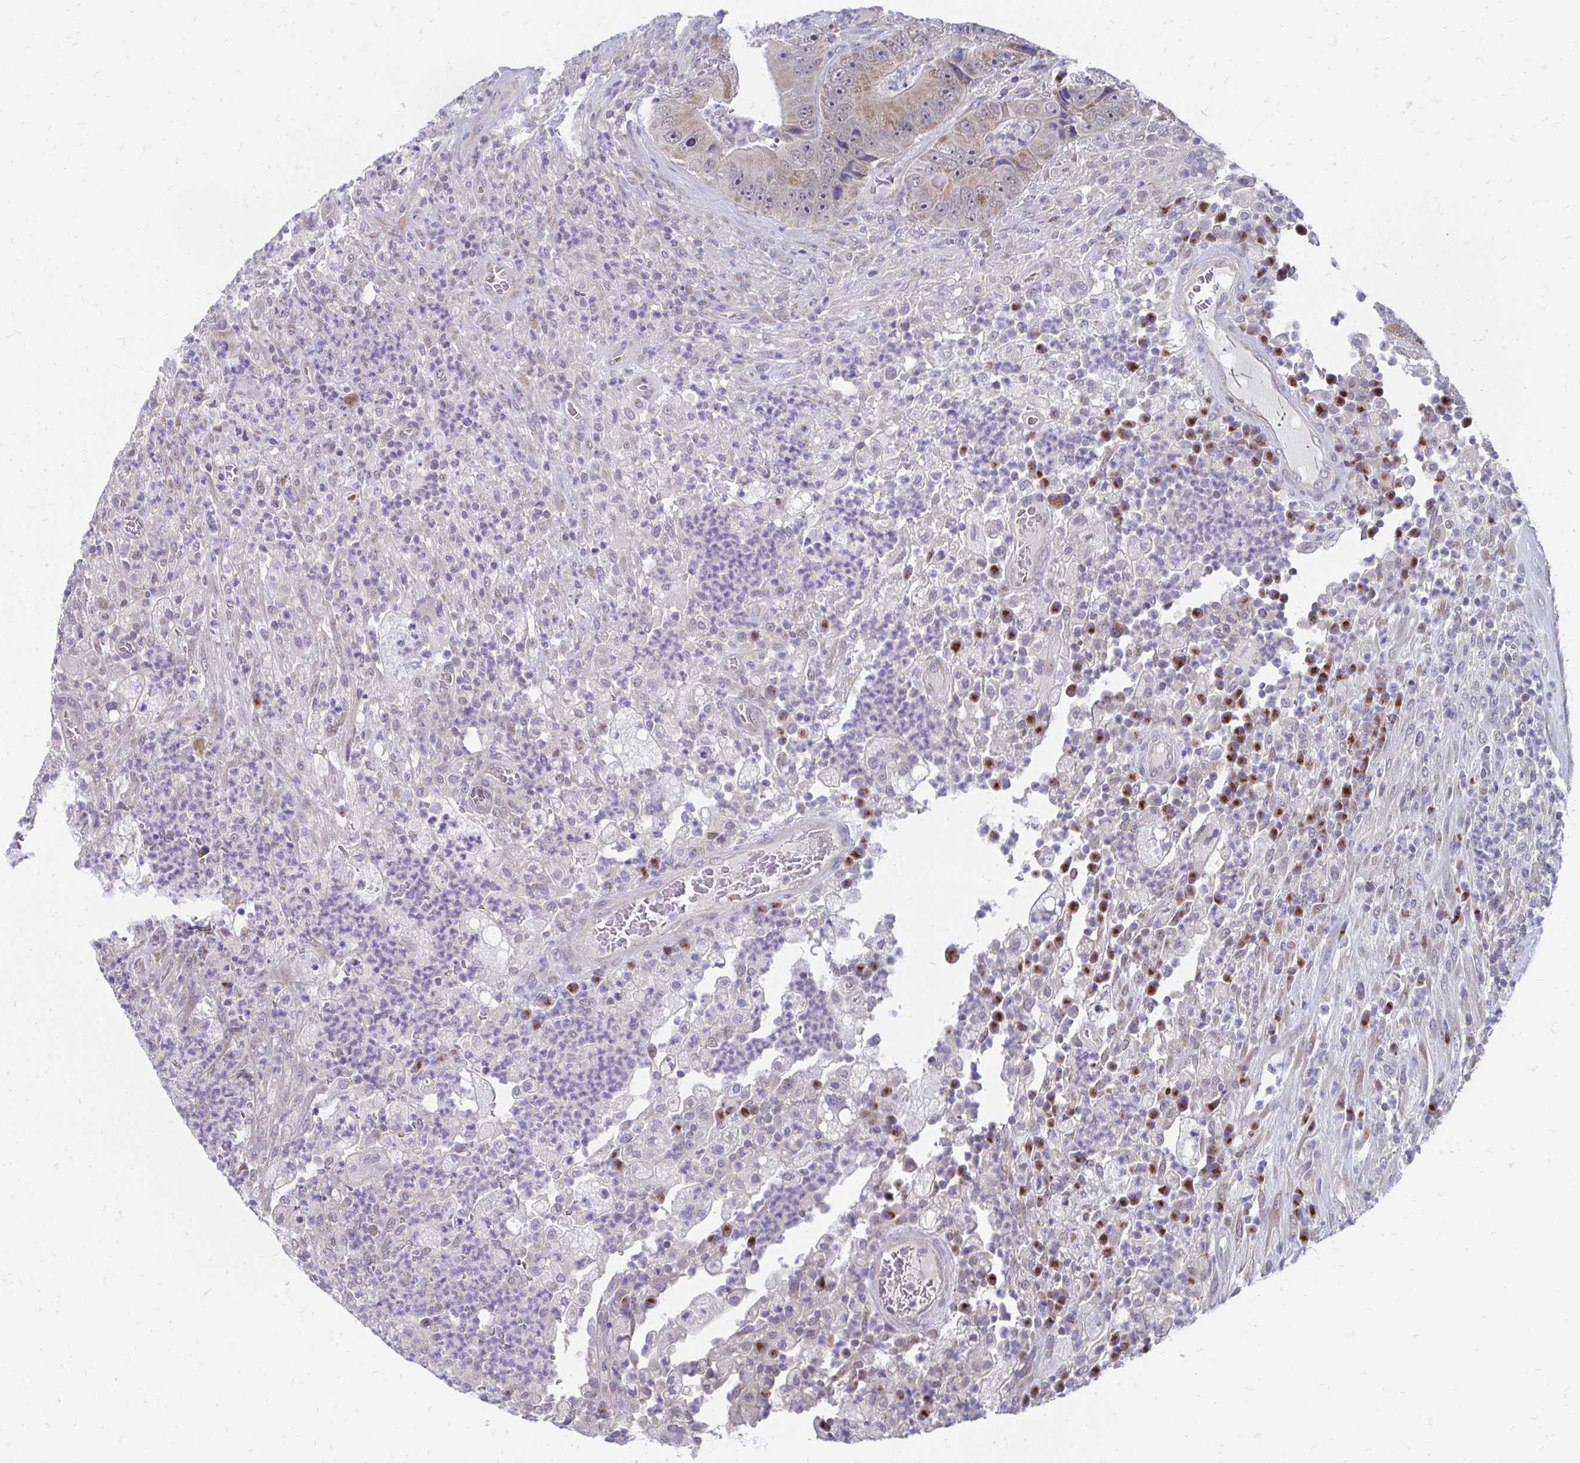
{"staining": {"intensity": "weak", "quantity": ">75%", "location": "cytoplasmic/membranous"}, "tissue": "colorectal cancer", "cell_type": "Tumor cells", "image_type": "cancer", "snomed": [{"axis": "morphology", "description": "Adenocarcinoma, NOS"}, {"axis": "topography", "description": "Colon"}], "caption": "The micrograph reveals staining of colorectal cancer (adenocarcinoma), revealing weak cytoplasmic/membranous protein positivity (brown color) within tumor cells.", "gene": "PABIR3", "patient": {"sex": "female", "age": 86}}